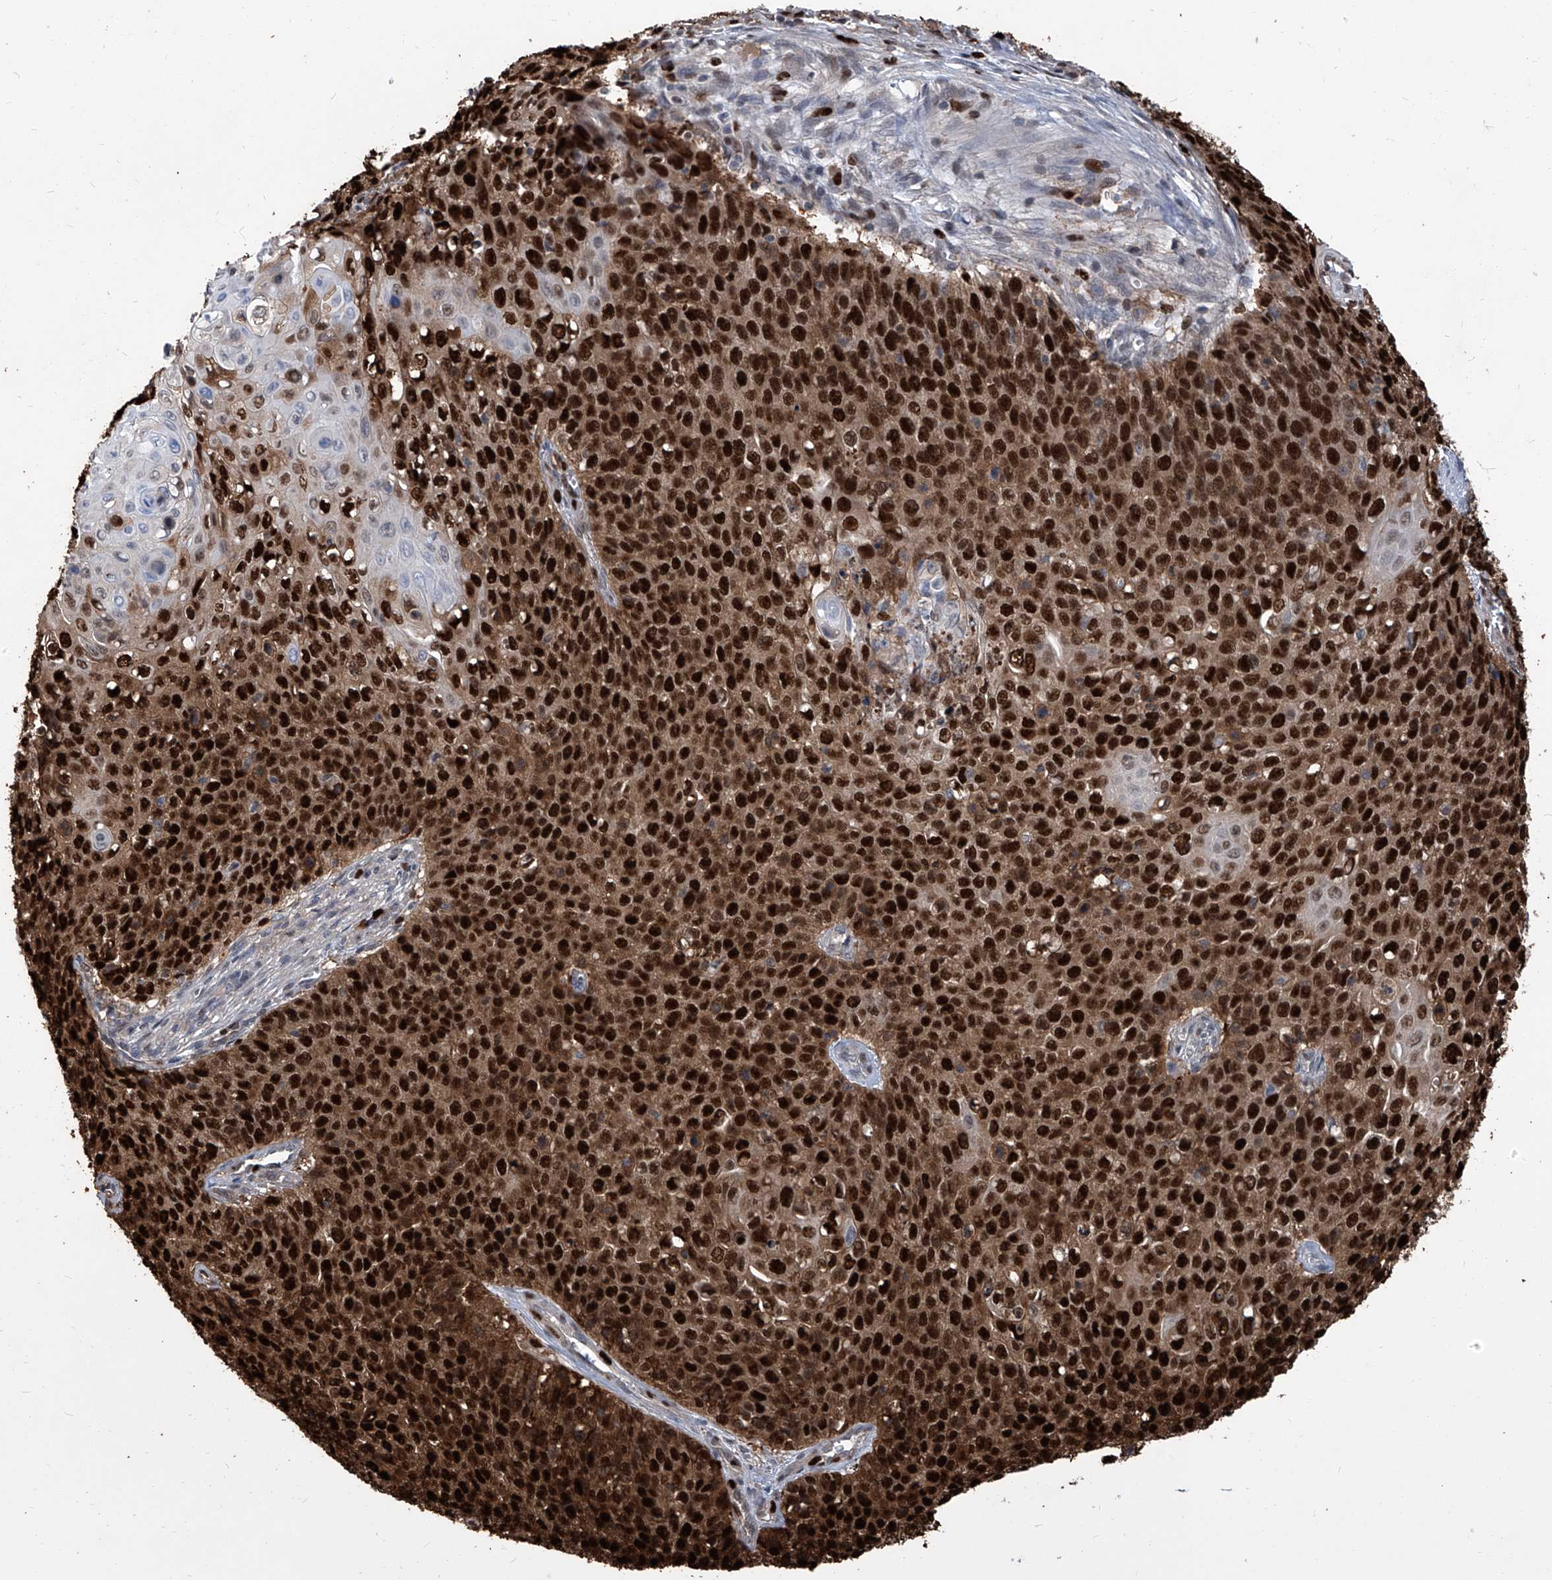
{"staining": {"intensity": "strong", "quantity": ">75%", "location": "cytoplasmic/membranous,nuclear"}, "tissue": "cervical cancer", "cell_type": "Tumor cells", "image_type": "cancer", "snomed": [{"axis": "morphology", "description": "Squamous cell carcinoma, NOS"}, {"axis": "topography", "description": "Cervix"}], "caption": "Human cervical squamous cell carcinoma stained with a protein marker demonstrates strong staining in tumor cells.", "gene": "PCNA", "patient": {"sex": "female", "age": 39}}